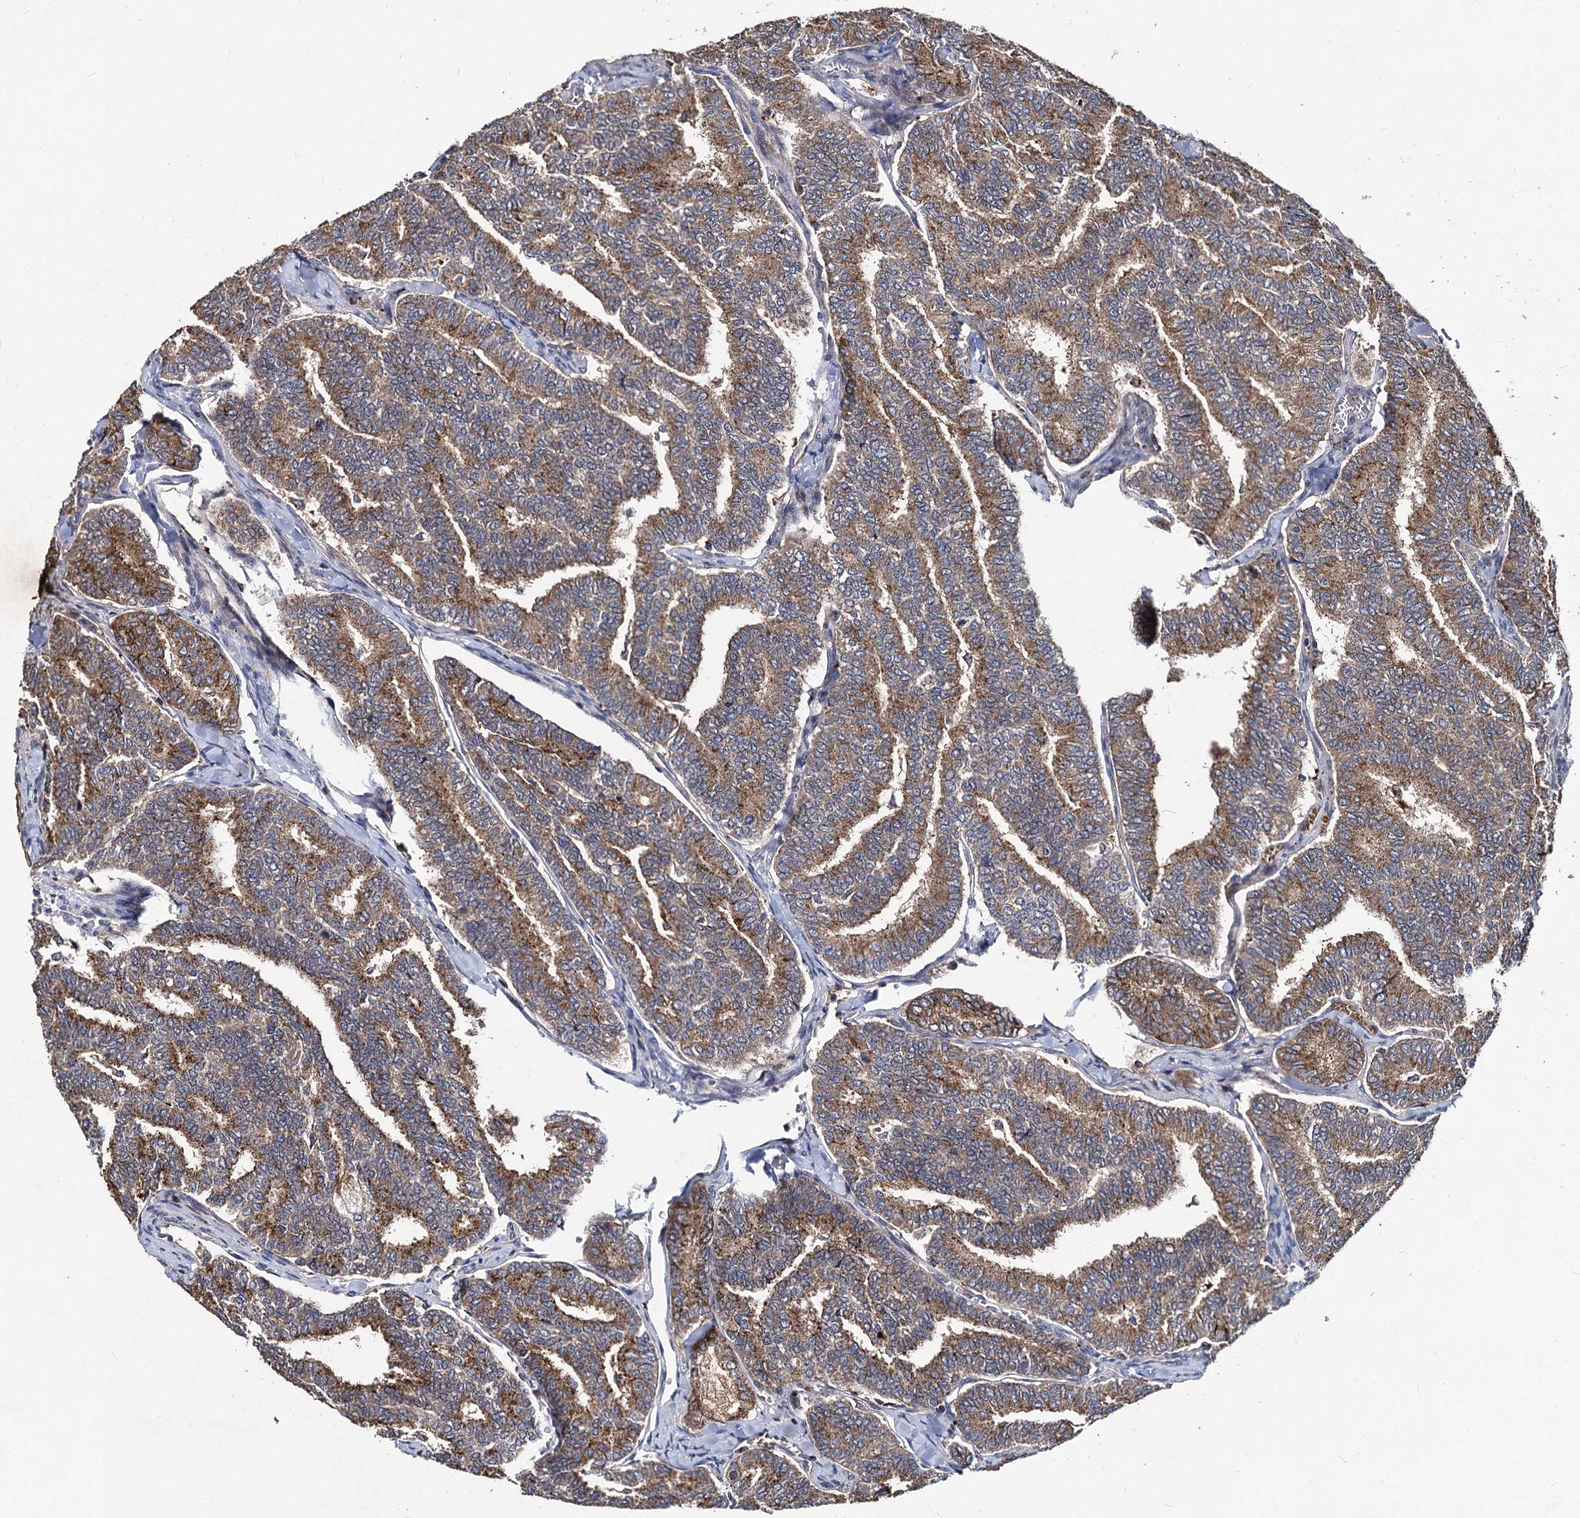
{"staining": {"intensity": "moderate", "quantity": ">75%", "location": "cytoplasmic/membranous"}, "tissue": "thyroid cancer", "cell_type": "Tumor cells", "image_type": "cancer", "snomed": [{"axis": "morphology", "description": "Papillary adenocarcinoma, NOS"}, {"axis": "topography", "description": "Thyroid gland"}], "caption": "The photomicrograph exhibits immunohistochemical staining of thyroid cancer. There is moderate cytoplasmic/membranous staining is present in approximately >75% of tumor cells. (brown staining indicates protein expression, while blue staining denotes nuclei).", "gene": "BCL2L2", "patient": {"sex": "female", "age": 35}}